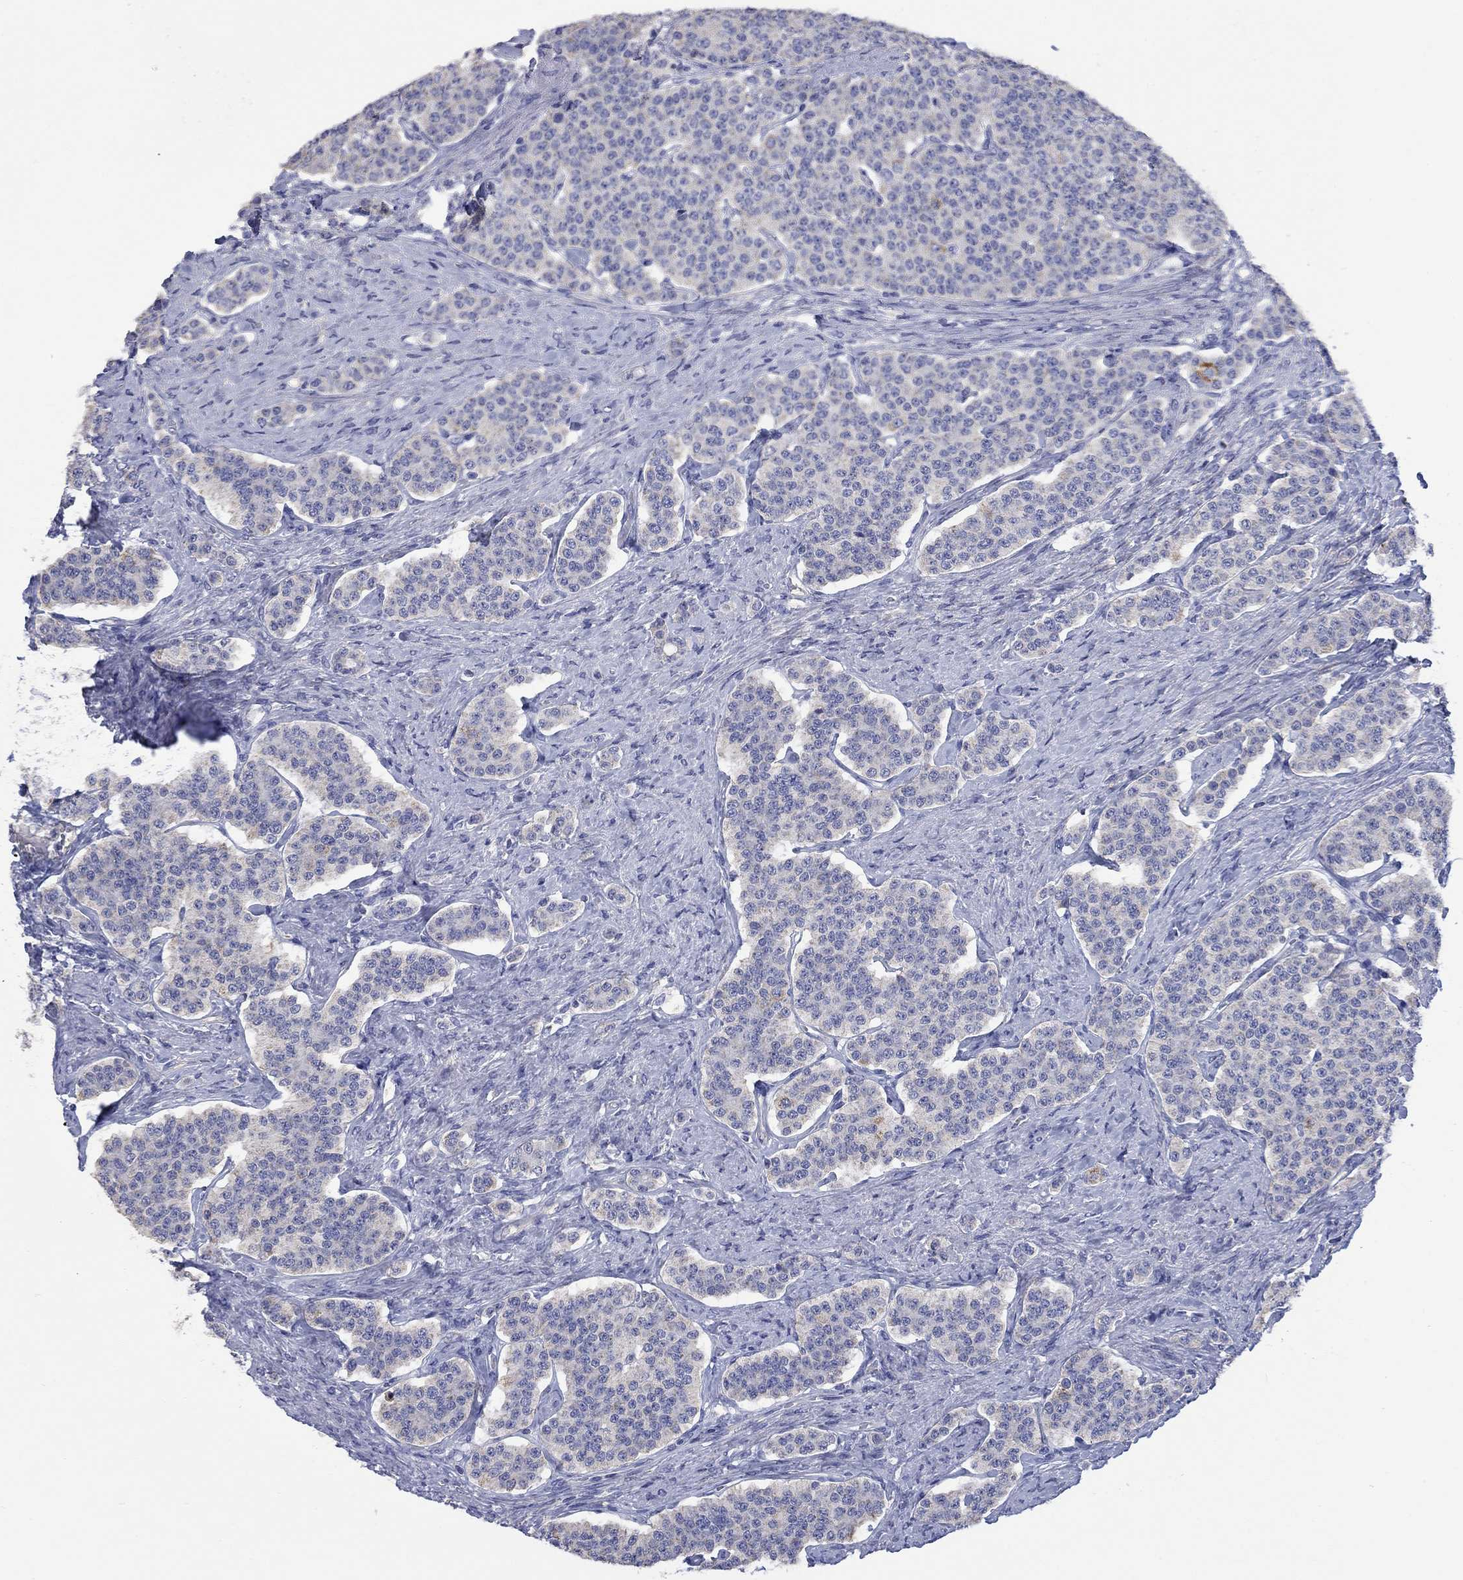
{"staining": {"intensity": "weak", "quantity": "<25%", "location": "cytoplasmic/membranous"}, "tissue": "carcinoid", "cell_type": "Tumor cells", "image_type": "cancer", "snomed": [{"axis": "morphology", "description": "Carcinoid, malignant, NOS"}, {"axis": "topography", "description": "Small intestine"}], "caption": "Protein analysis of carcinoid displays no significant expression in tumor cells.", "gene": "CLVS1", "patient": {"sex": "female", "age": 58}}